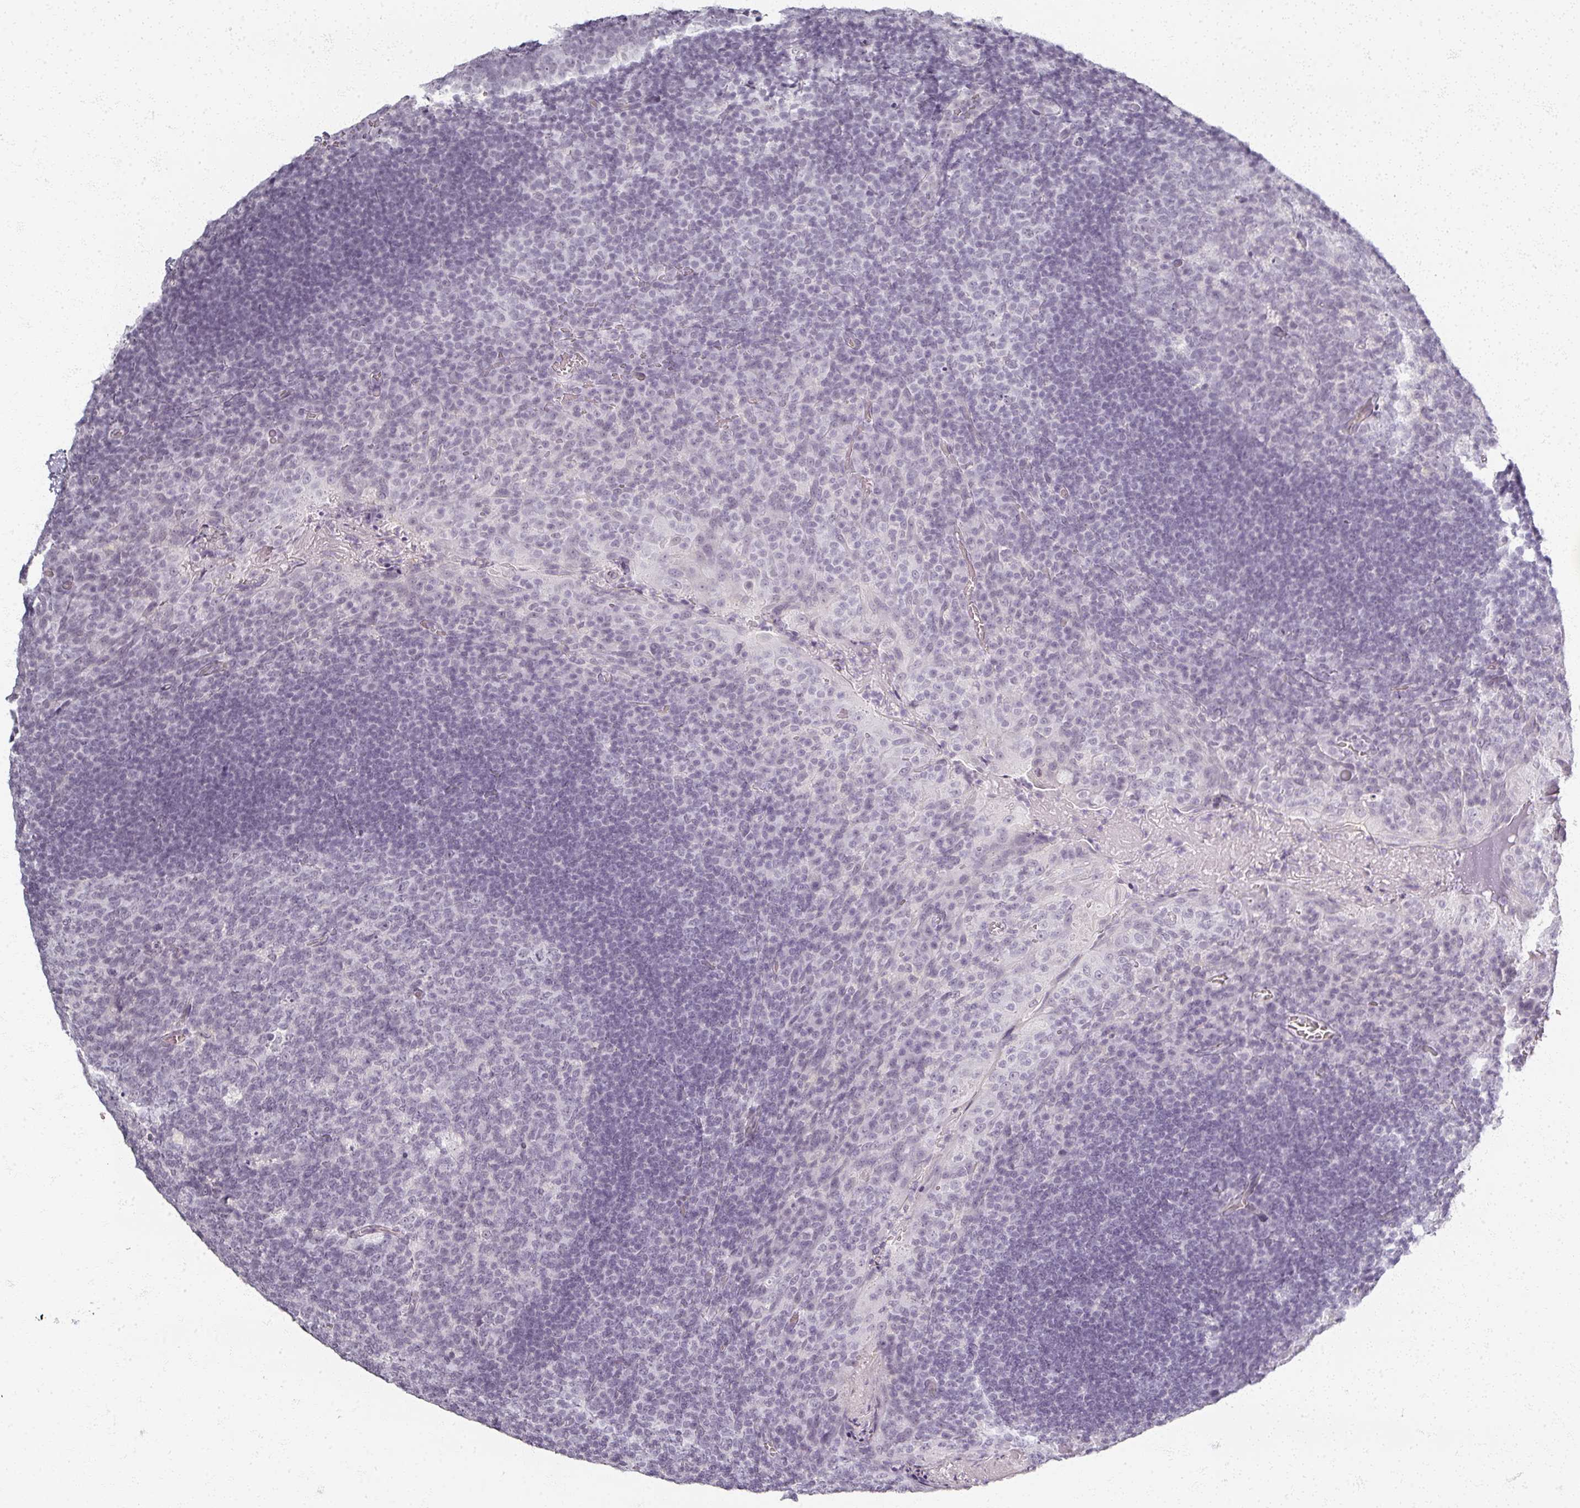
{"staining": {"intensity": "negative", "quantity": "none", "location": "none"}, "tissue": "tonsil", "cell_type": "Germinal center cells", "image_type": "normal", "snomed": [{"axis": "morphology", "description": "Normal tissue, NOS"}, {"axis": "topography", "description": "Tonsil"}], "caption": "This is an immunohistochemistry photomicrograph of benign tonsil. There is no expression in germinal center cells.", "gene": "RFPL2", "patient": {"sex": "male", "age": 17}}